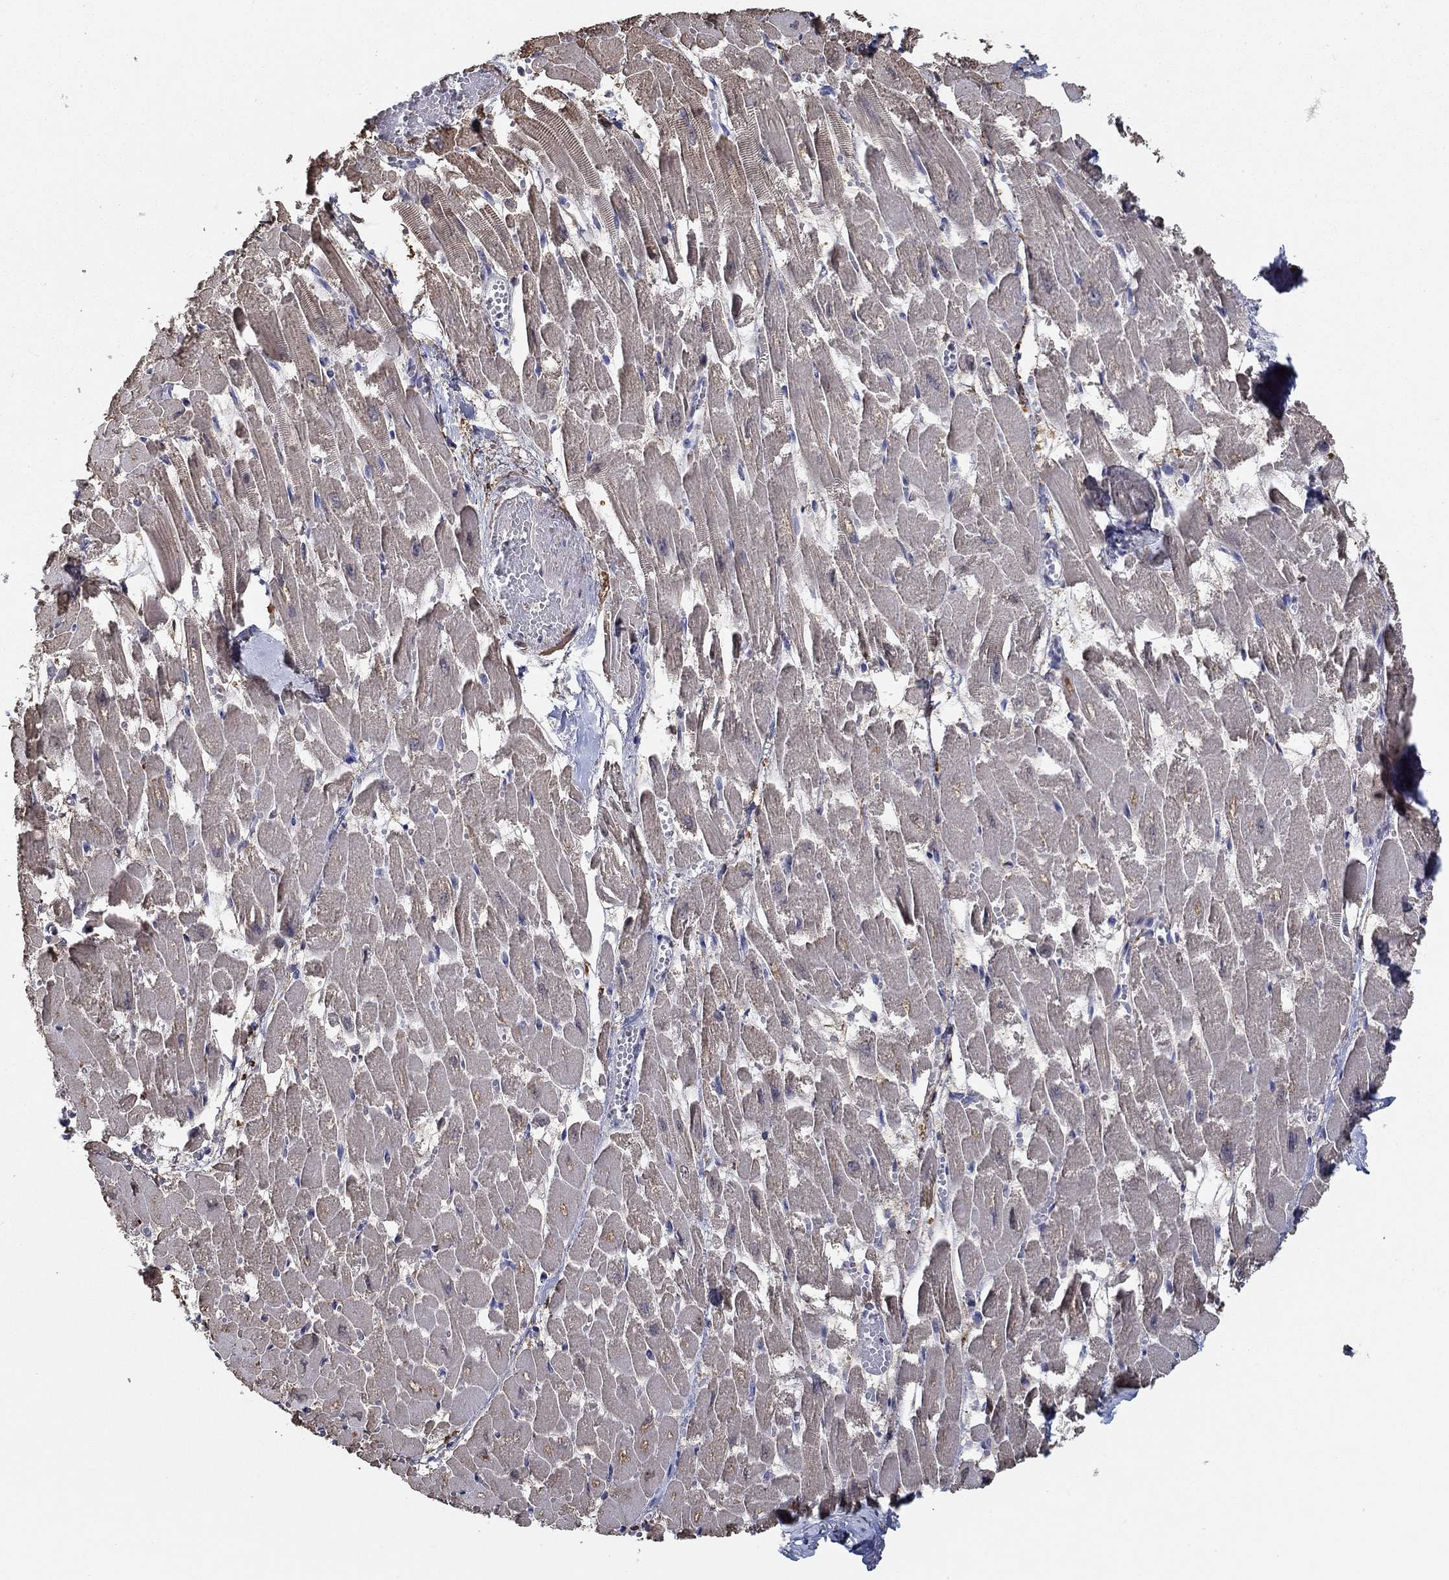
{"staining": {"intensity": "moderate", "quantity": "<25%", "location": "cytoplasmic/membranous"}, "tissue": "heart muscle", "cell_type": "Cardiomyocytes", "image_type": "normal", "snomed": [{"axis": "morphology", "description": "Normal tissue, NOS"}, {"axis": "topography", "description": "Heart"}], "caption": "Protein expression analysis of unremarkable heart muscle demonstrates moderate cytoplasmic/membranous positivity in approximately <25% of cardiomyocytes. The staining is performed using DAB brown chromogen to label protein expression. The nuclei are counter-stained blue using hematoxylin.", "gene": "IL10", "patient": {"sex": "female", "age": 52}}